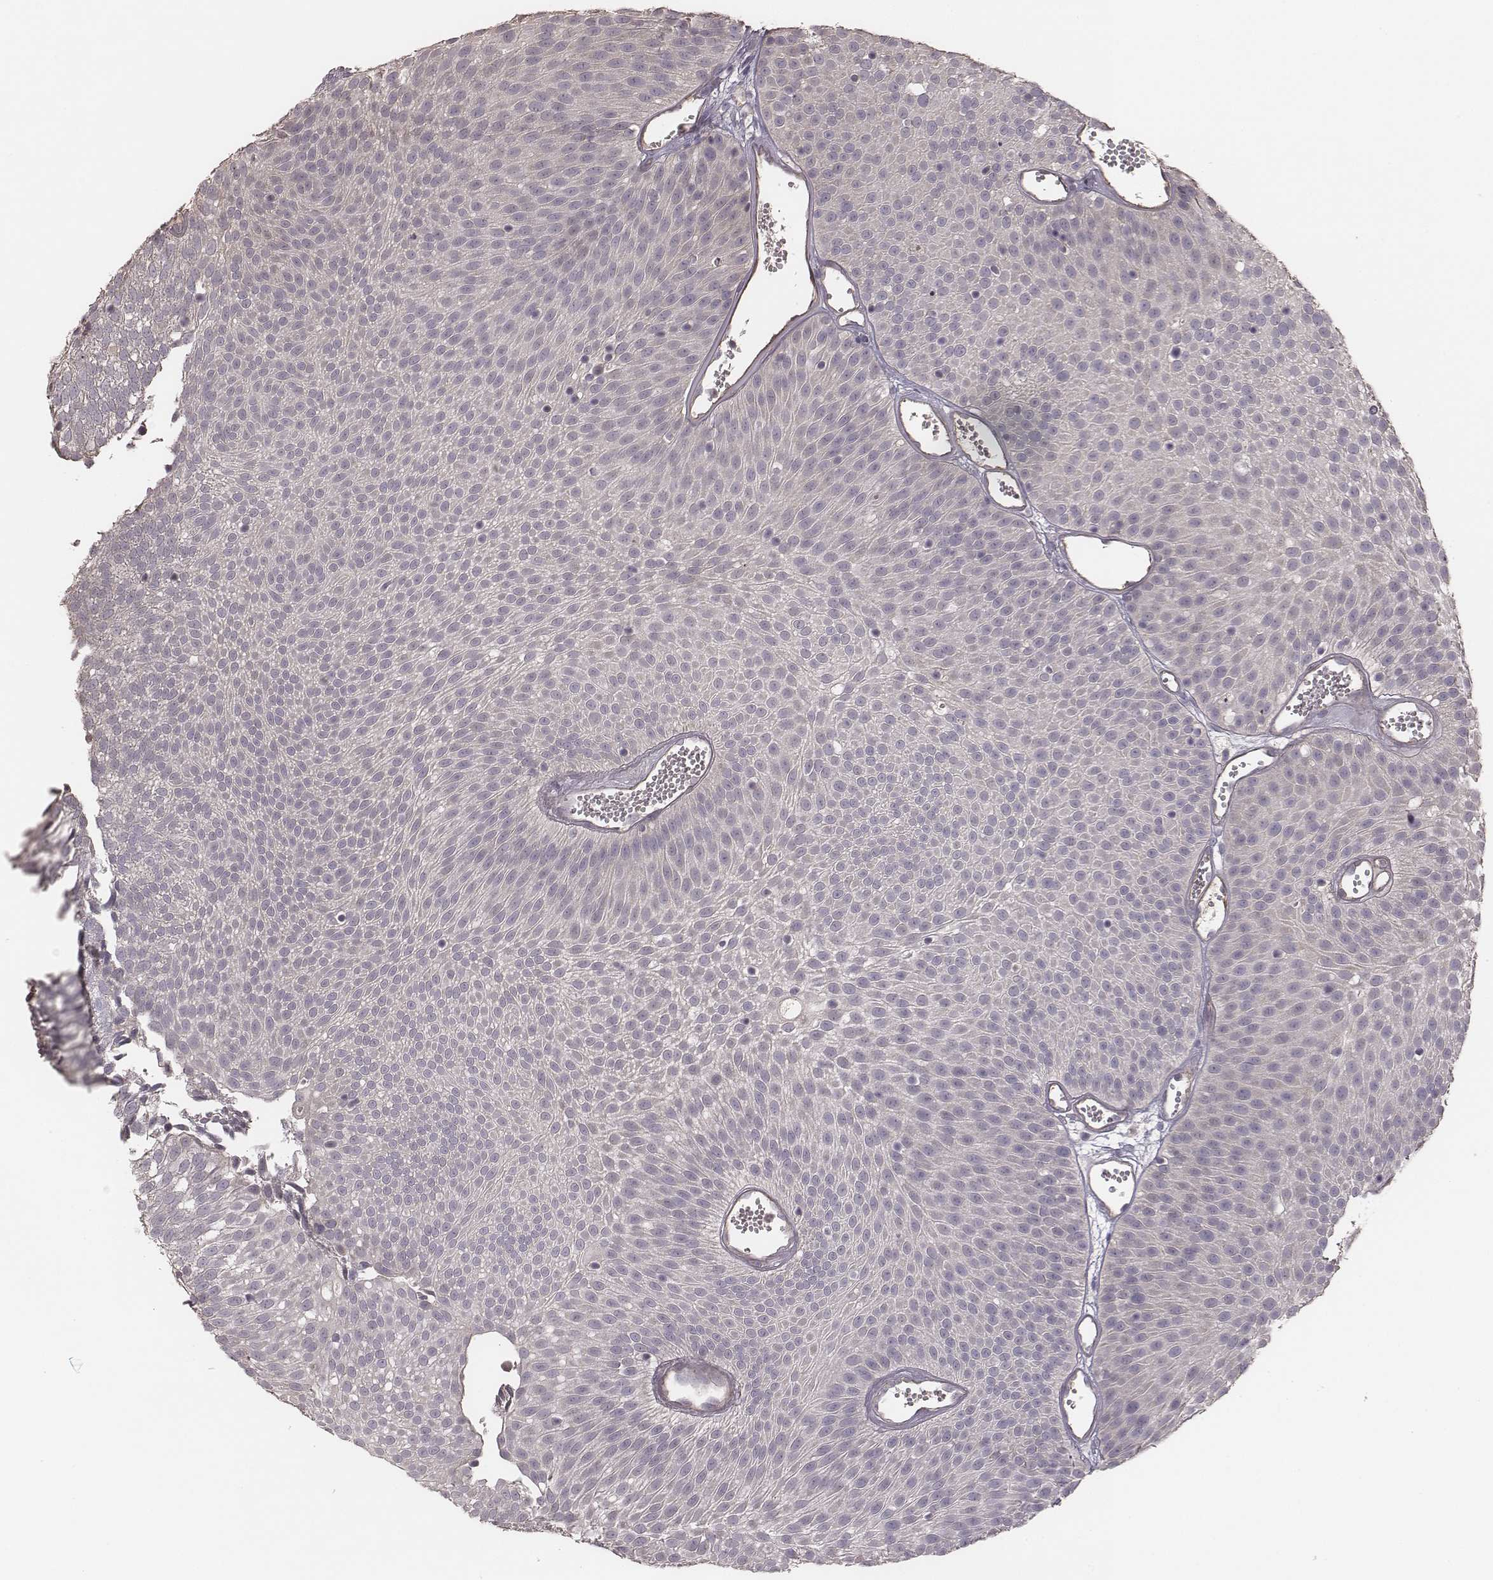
{"staining": {"intensity": "negative", "quantity": "none", "location": "none"}, "tissue": "urothelial cancer", "cell_type": "Tumor cells", "image_type": "cancer", "snomed": [{"axis": "morphology", "description": "Urothelial carcinoma, Low grade"}, {"axis": "topography", "description": "Urinary bladder"}], "caption": "Image shows no significant protein positivity in tumor cells of urothelial carcinoma (low-grade).", "gene": "OTOGL", "patient": {"sex": "male", "age": 52}}